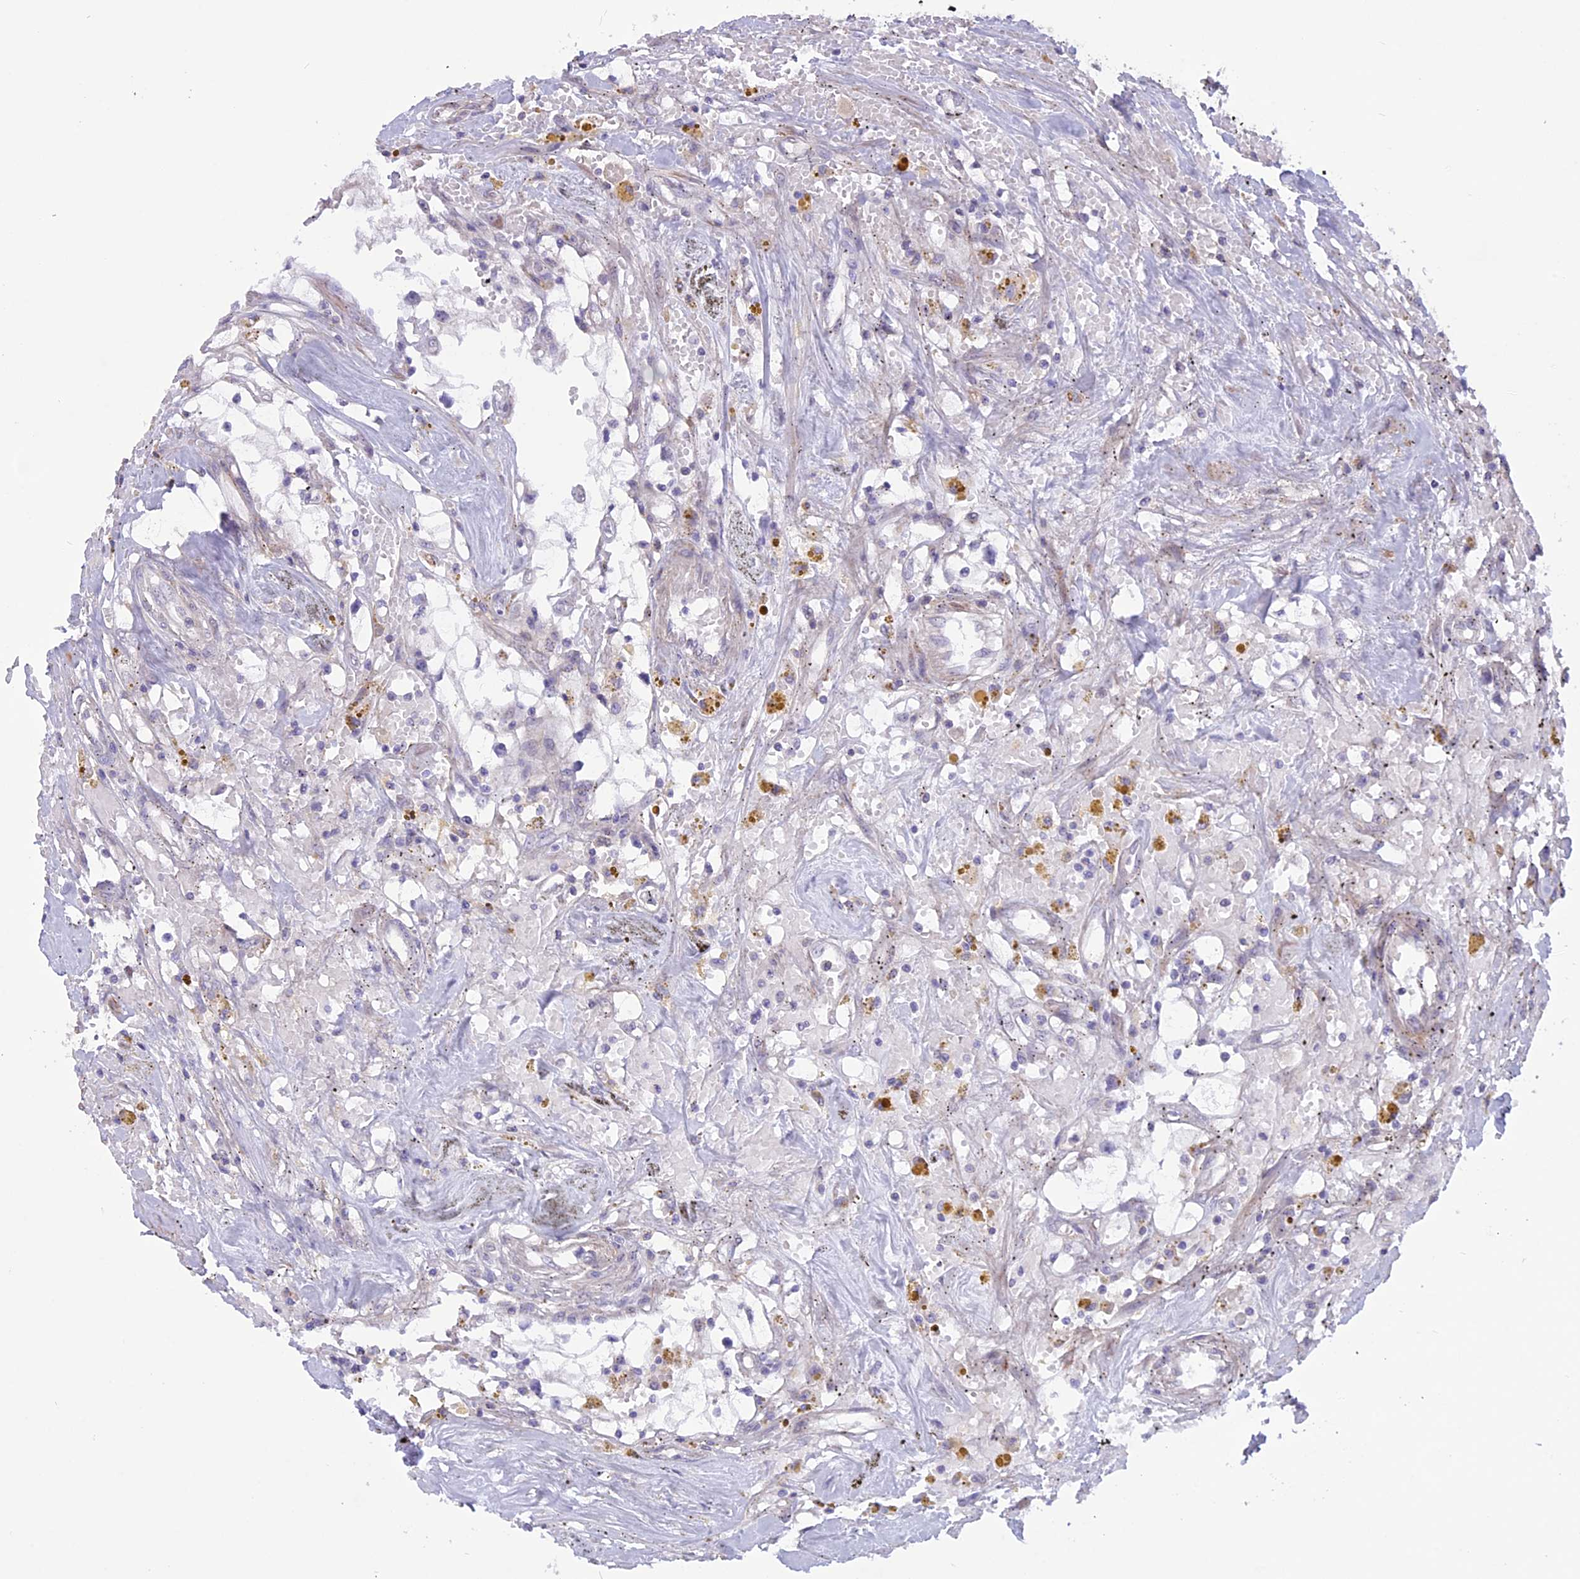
{"staining": {"intensity": "negative", "quantity": "none", "location": "none"}, "tissue": "renal cancer", "cell_type": "Tumor cells", "image_type": "cancer", "snomed": [{"axis": "morphology", "description": "Adenocarcinoma, NOS"}, {"axis": "topography", "description": "Kidney"}], "caption": "Histopathology image shows no significant protein positivity in tumor cells of adenocarcinoma (renal).", "gene": "SPHKAP", "patient": {"sex": "male", "age": 56}}